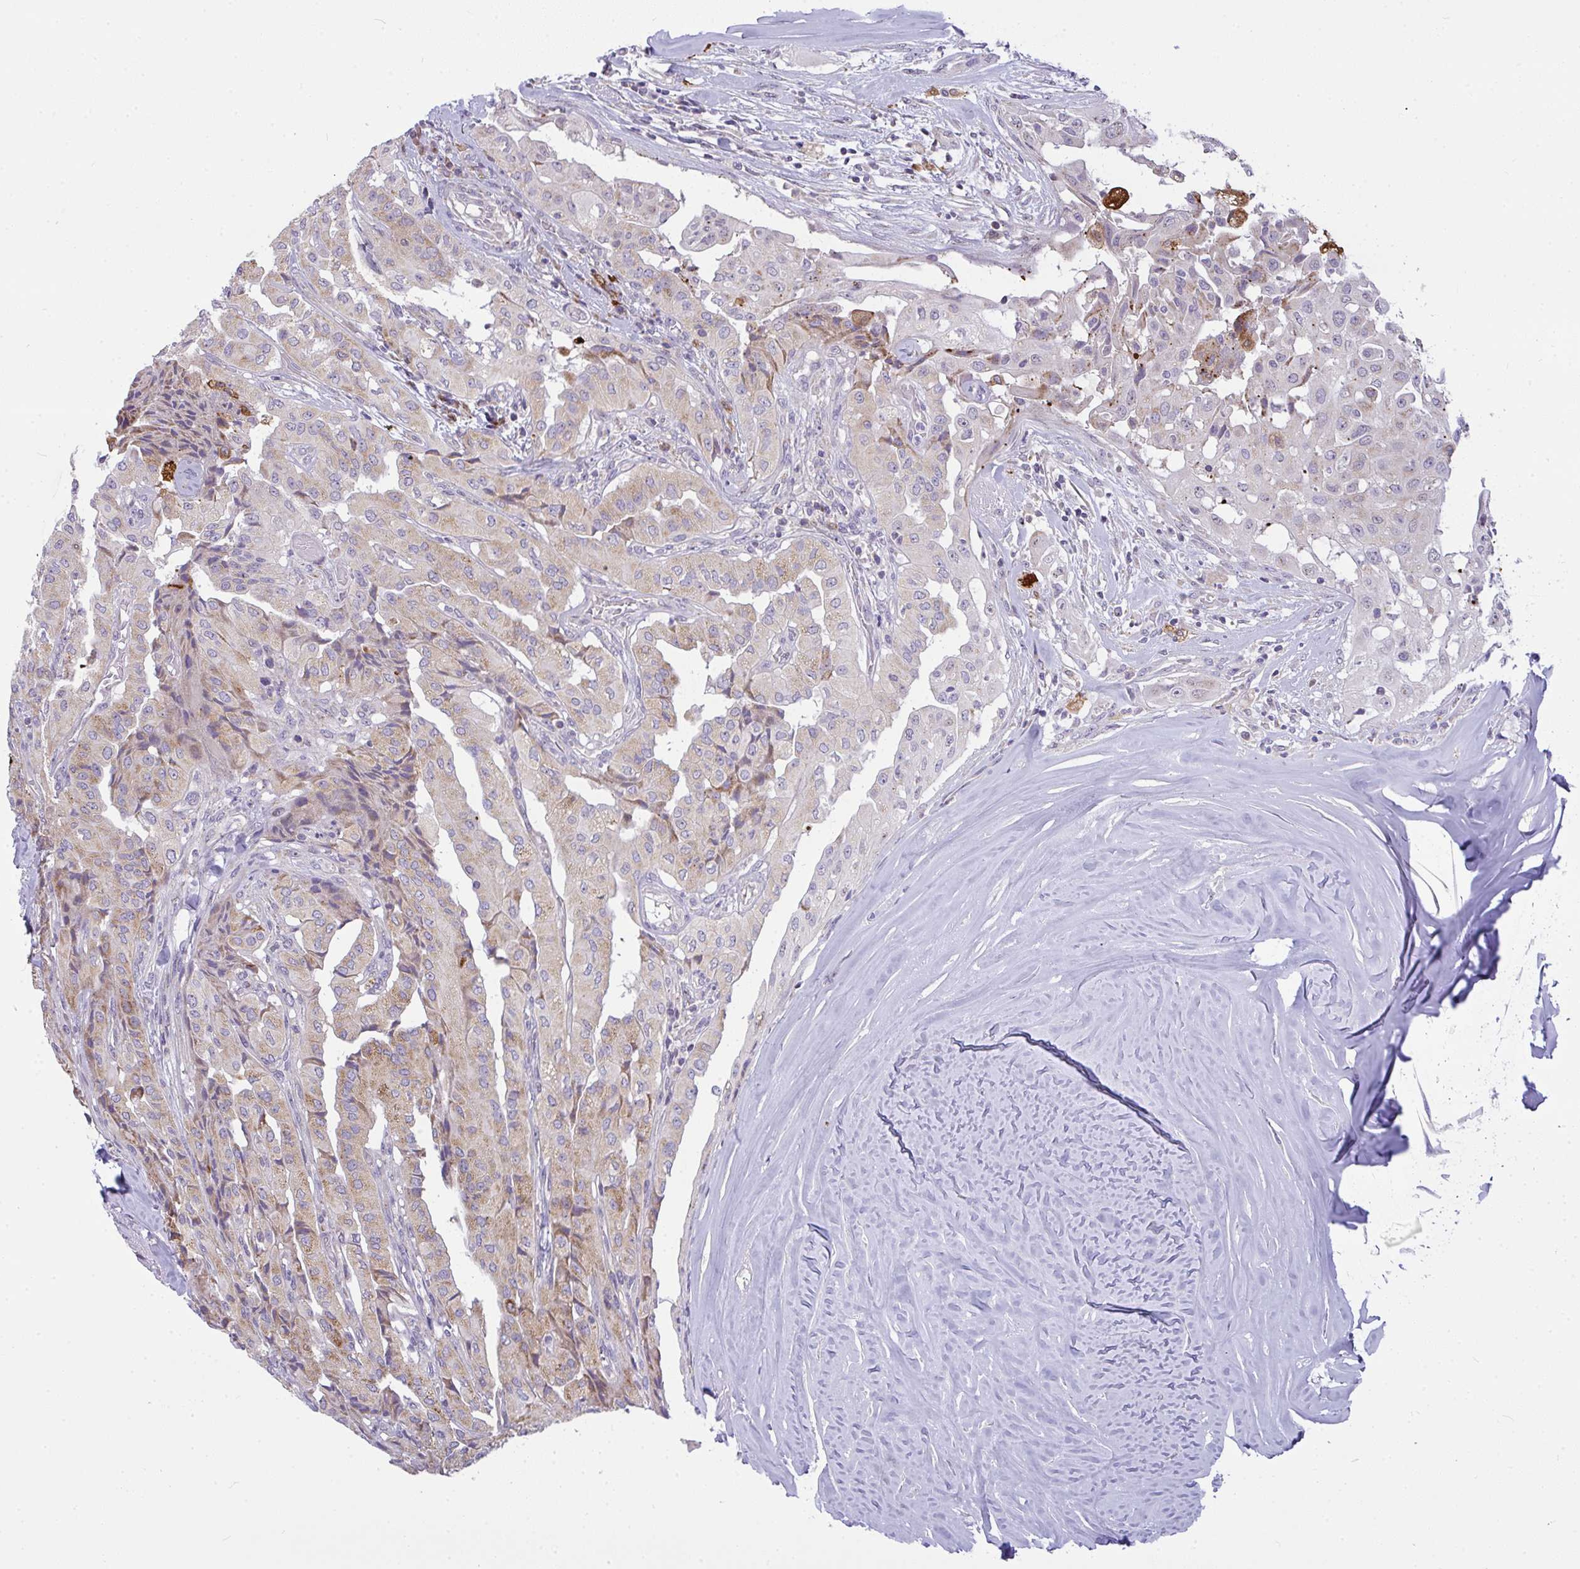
{"staining": {"intensity": "moderate", "quantity": "25%-75%", "location": "cytoplasmic/membranous"}, "tissue": "thyroid cancer", "cell_type": "Tumor cells", "image_type": "cancer", "snomed": [{"axis": "morphology", "description": "Papillary adenocarcinoma, NOS"}, {"axis": "topography", "description": "Thyroid gland"}], "caption": "Protein staining by immunohistochemistry demonstrates moderate cytoplasmic/membranous positivity in about 25%-75% of tumor cells in thyroid papillary adenocarcinoma. (DAB IHC with brightfield microscopy, high magnification).", "gene": "SRRM4", "patient": {"sex": "female", "age": 59}}